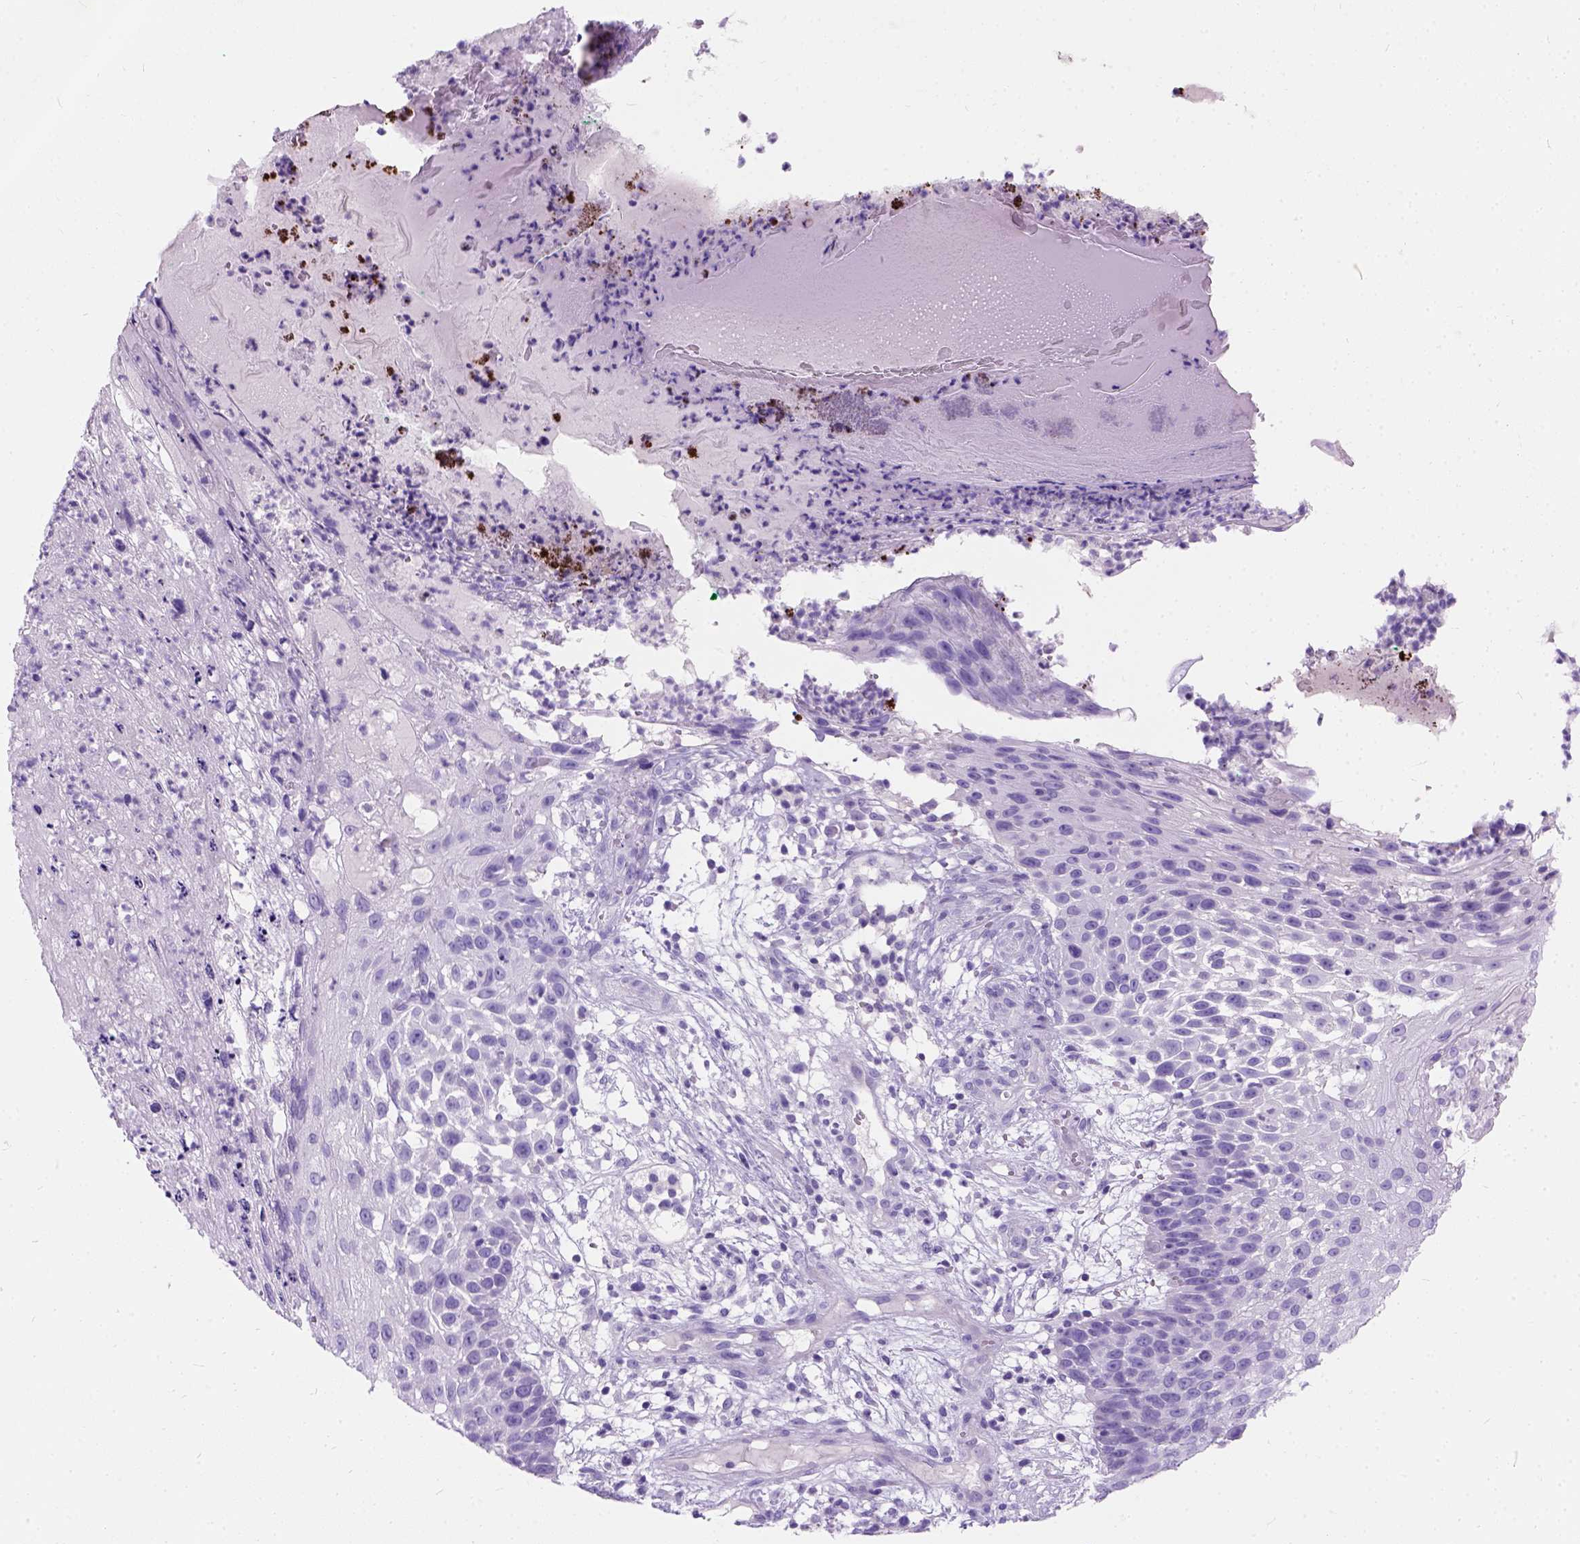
{"staining": {"intensity": "negative", "quantity": "none", "location": "none"}, "tissue": "skin cancer", "cell_type": "Tumor cells", "image_type": "cancer", "snomed": [{"axis": "morphology", "description": "Squamous cell carcinoma, NOS"}, {"axis": "topography", "description": "Skin"}], "caption": "Immunohistochemistry (IHC) micrograph of human skin cancer stained for a protein (brown), which displays no positivity in tumor cells. Brightfield microscopy of immunohistochemistry stained with DAB (3,3'-diaminobenzidine) (brown) and hematoxylin (blue), captured at high magnification.", "gene": "C7orf57", "patient": {"sex": "male", "age": 92}}